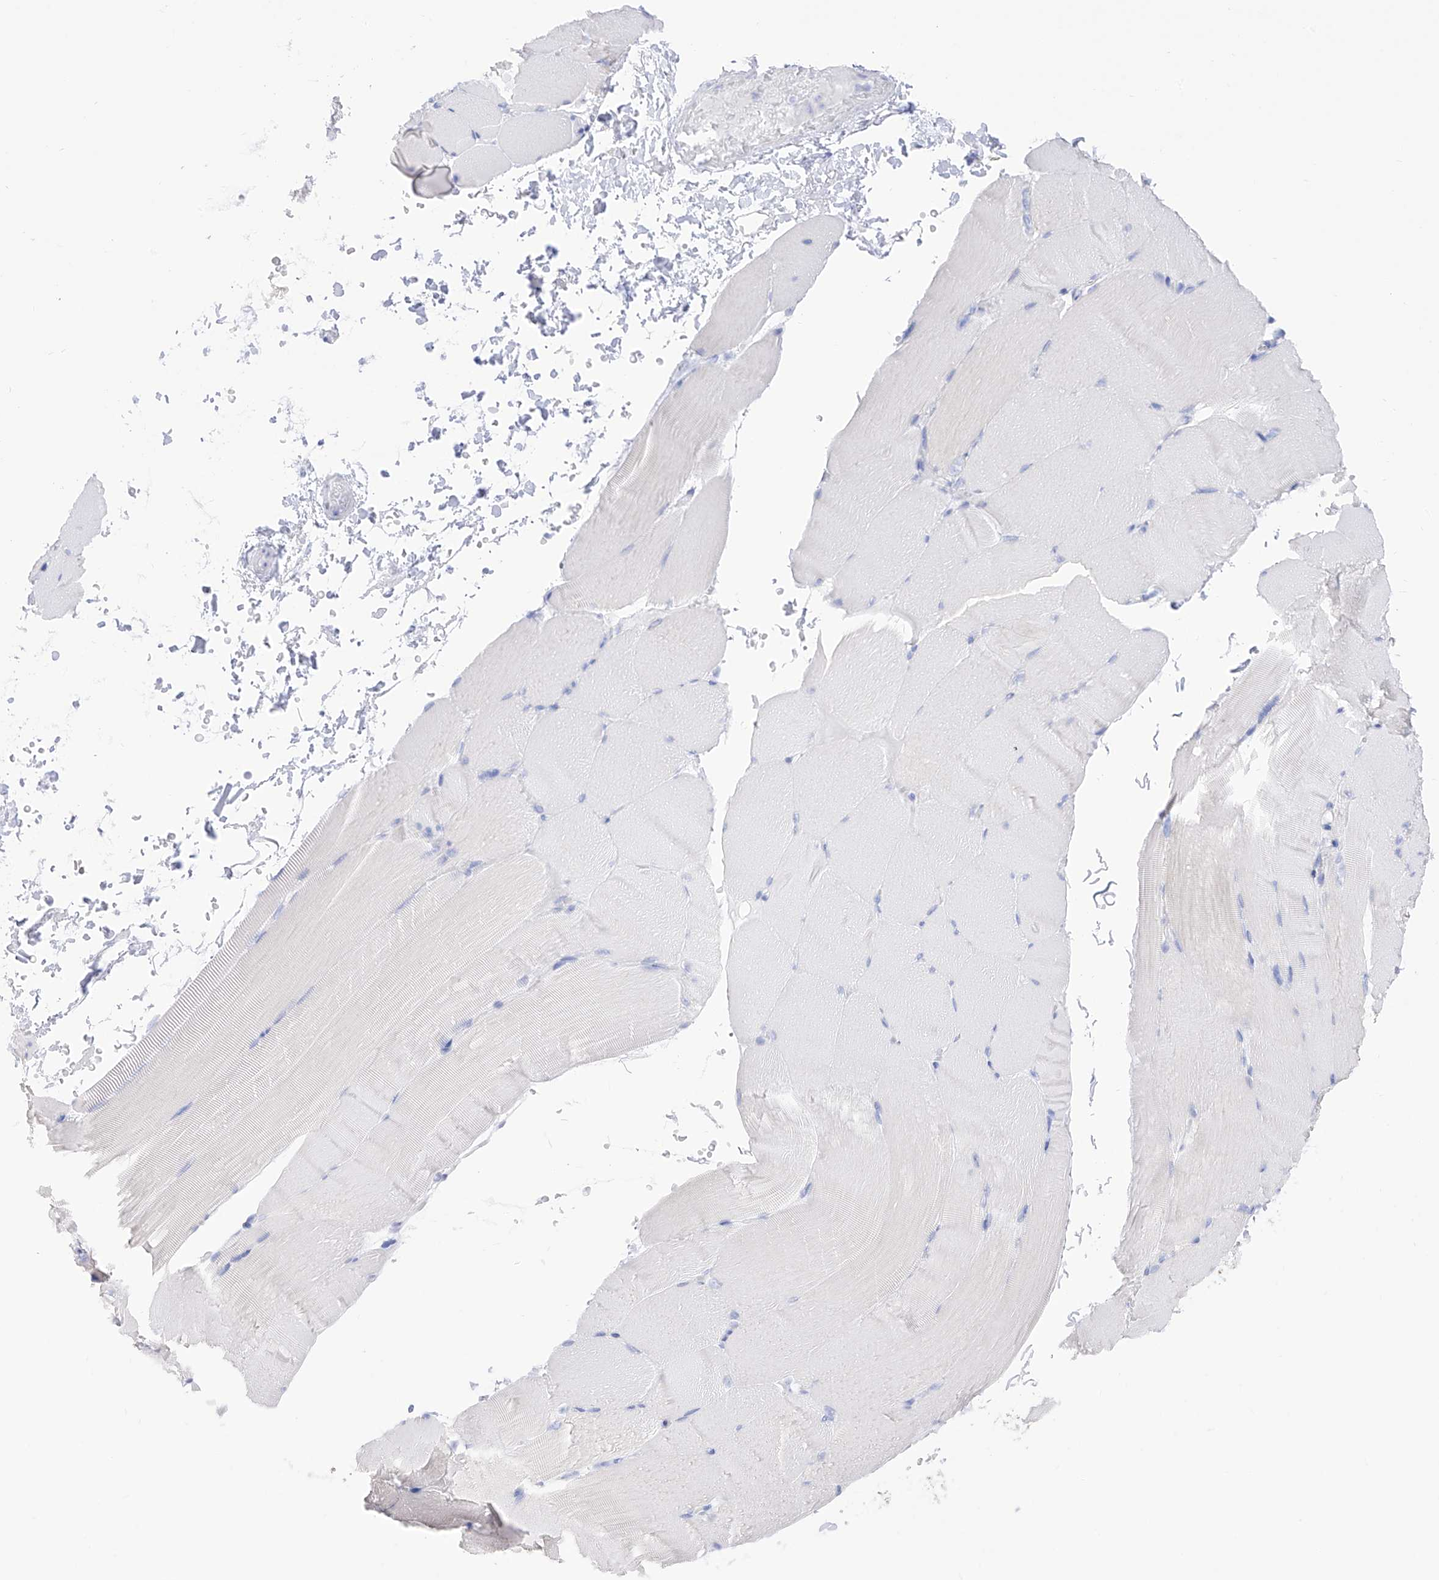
{"staining": {"intensity": "negative", "quantity": "none", "location": "none"}, "tissue": "skeletal muscle", "cell_type": "Myocytes", "image_type": "normal", "snomed": [{"axis": "morphology", "description": "Normal tissue, NOS"}, {"axis": "topography", "description": "Skeletal muscle"}, {"axis": "topography", "description": "Parathyroid gland"}], "caption": "A high-resolution photomicrograph shows IHC staining of benign skeletal muscle, which displays no significant positivity in myocytes.", "gene": "TRPC7", "patient": {"sex": "female", "age": 37}}